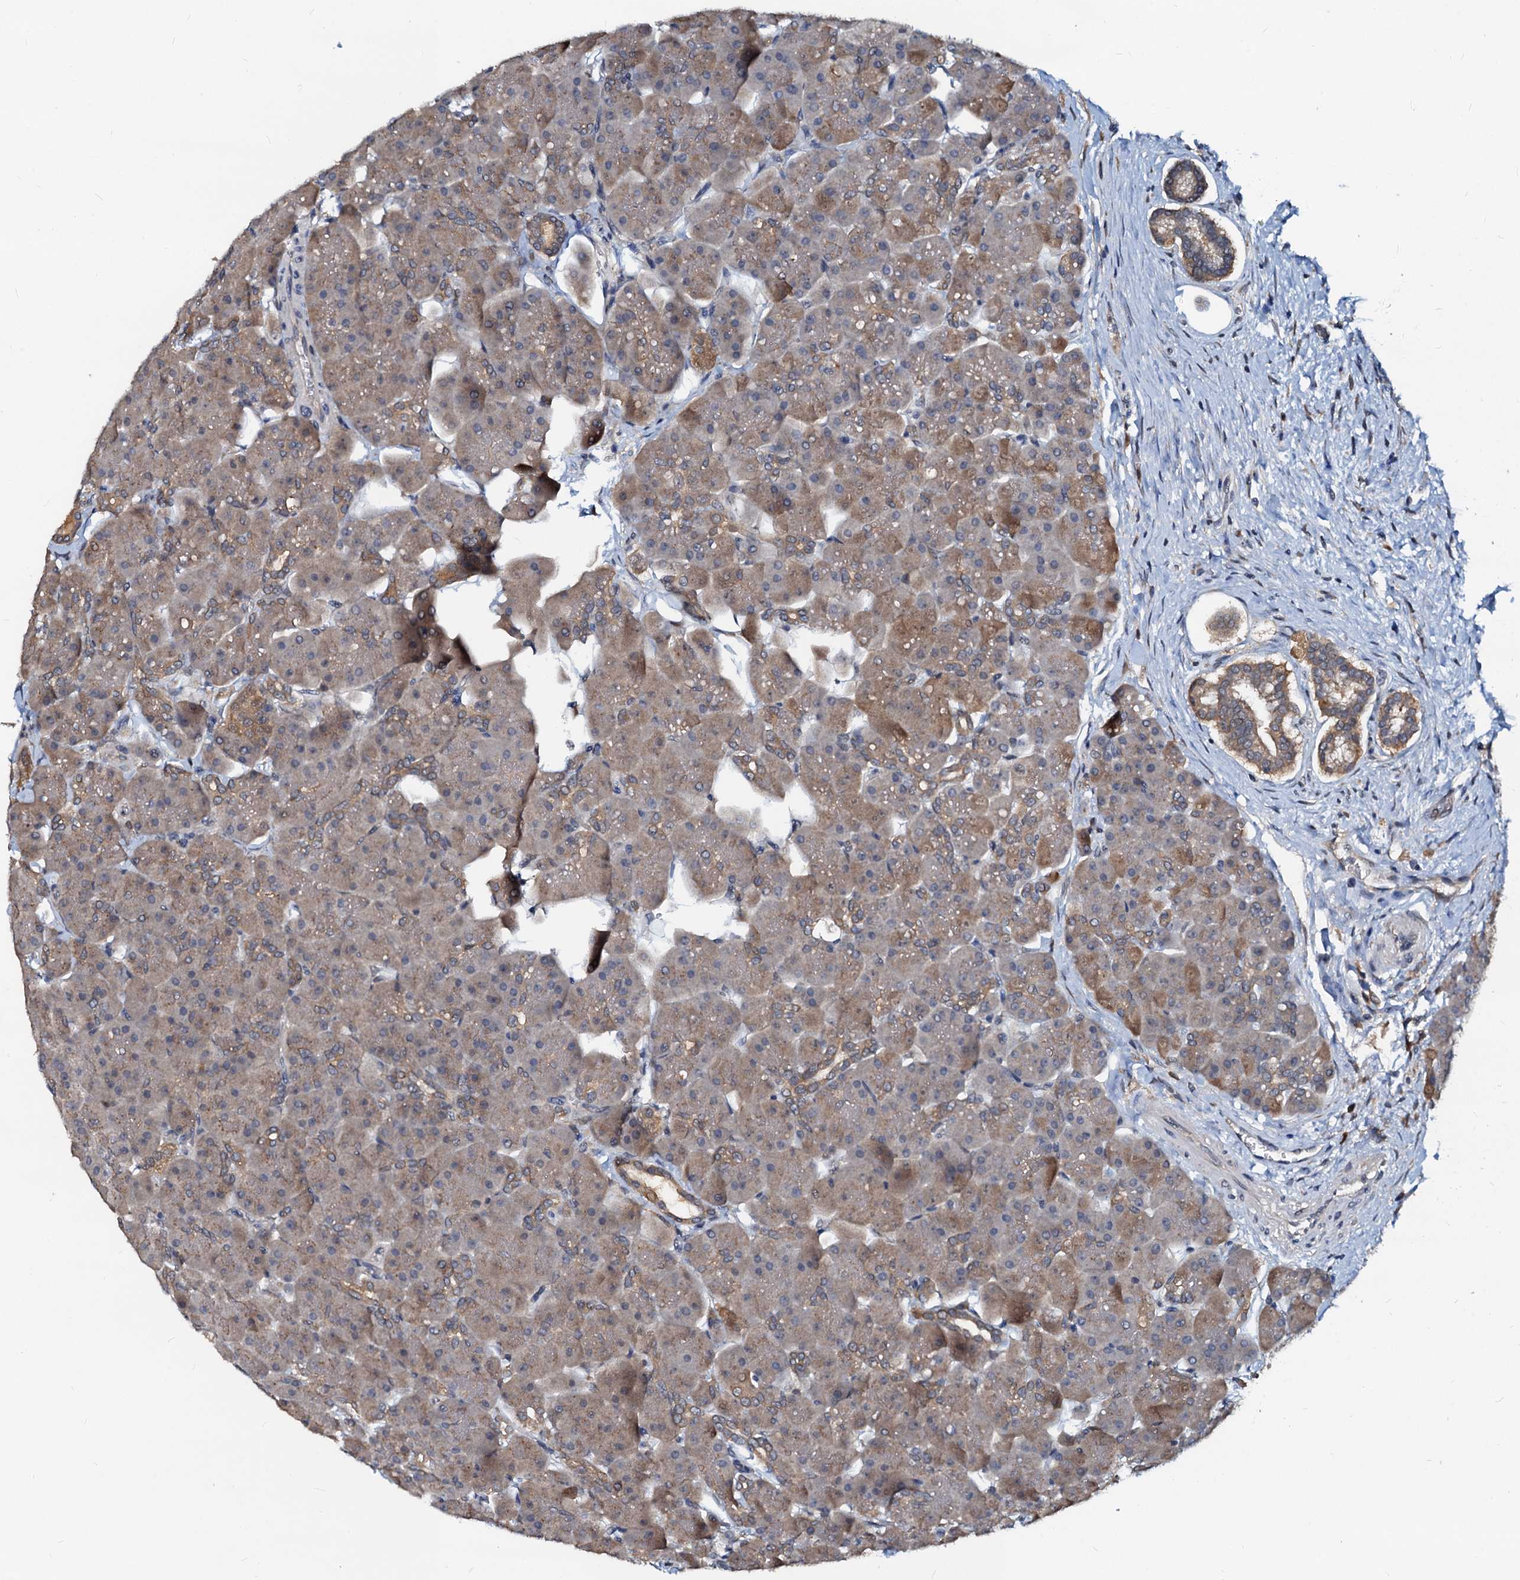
{"staining": {"intensity": "moderate", "quantity": "25%-75%", "location": "cytoplasmic/membranous"}, "tissue": "pancreas", "cell_type": "Exocrine glandular cells", "image_type": "normal", "snomed": [{"axis": "morphology", "description": "Normal tissue, NOS"}, {"axis": "topography", "description": "Pancreas"}], "caption": "Normal pancreas was stained to show a protein in brown. There is medium levels of moderate cytoplasmic/membranous staining in approximately 25%-75% of exocrine glandular cells. The staining was performed using DAB, with brown indicating positive protein expression. Nuclei are stained blue with hematoxylin.", "gene": "PTGES3", "patient": {"sex": "male", "age": 66}}